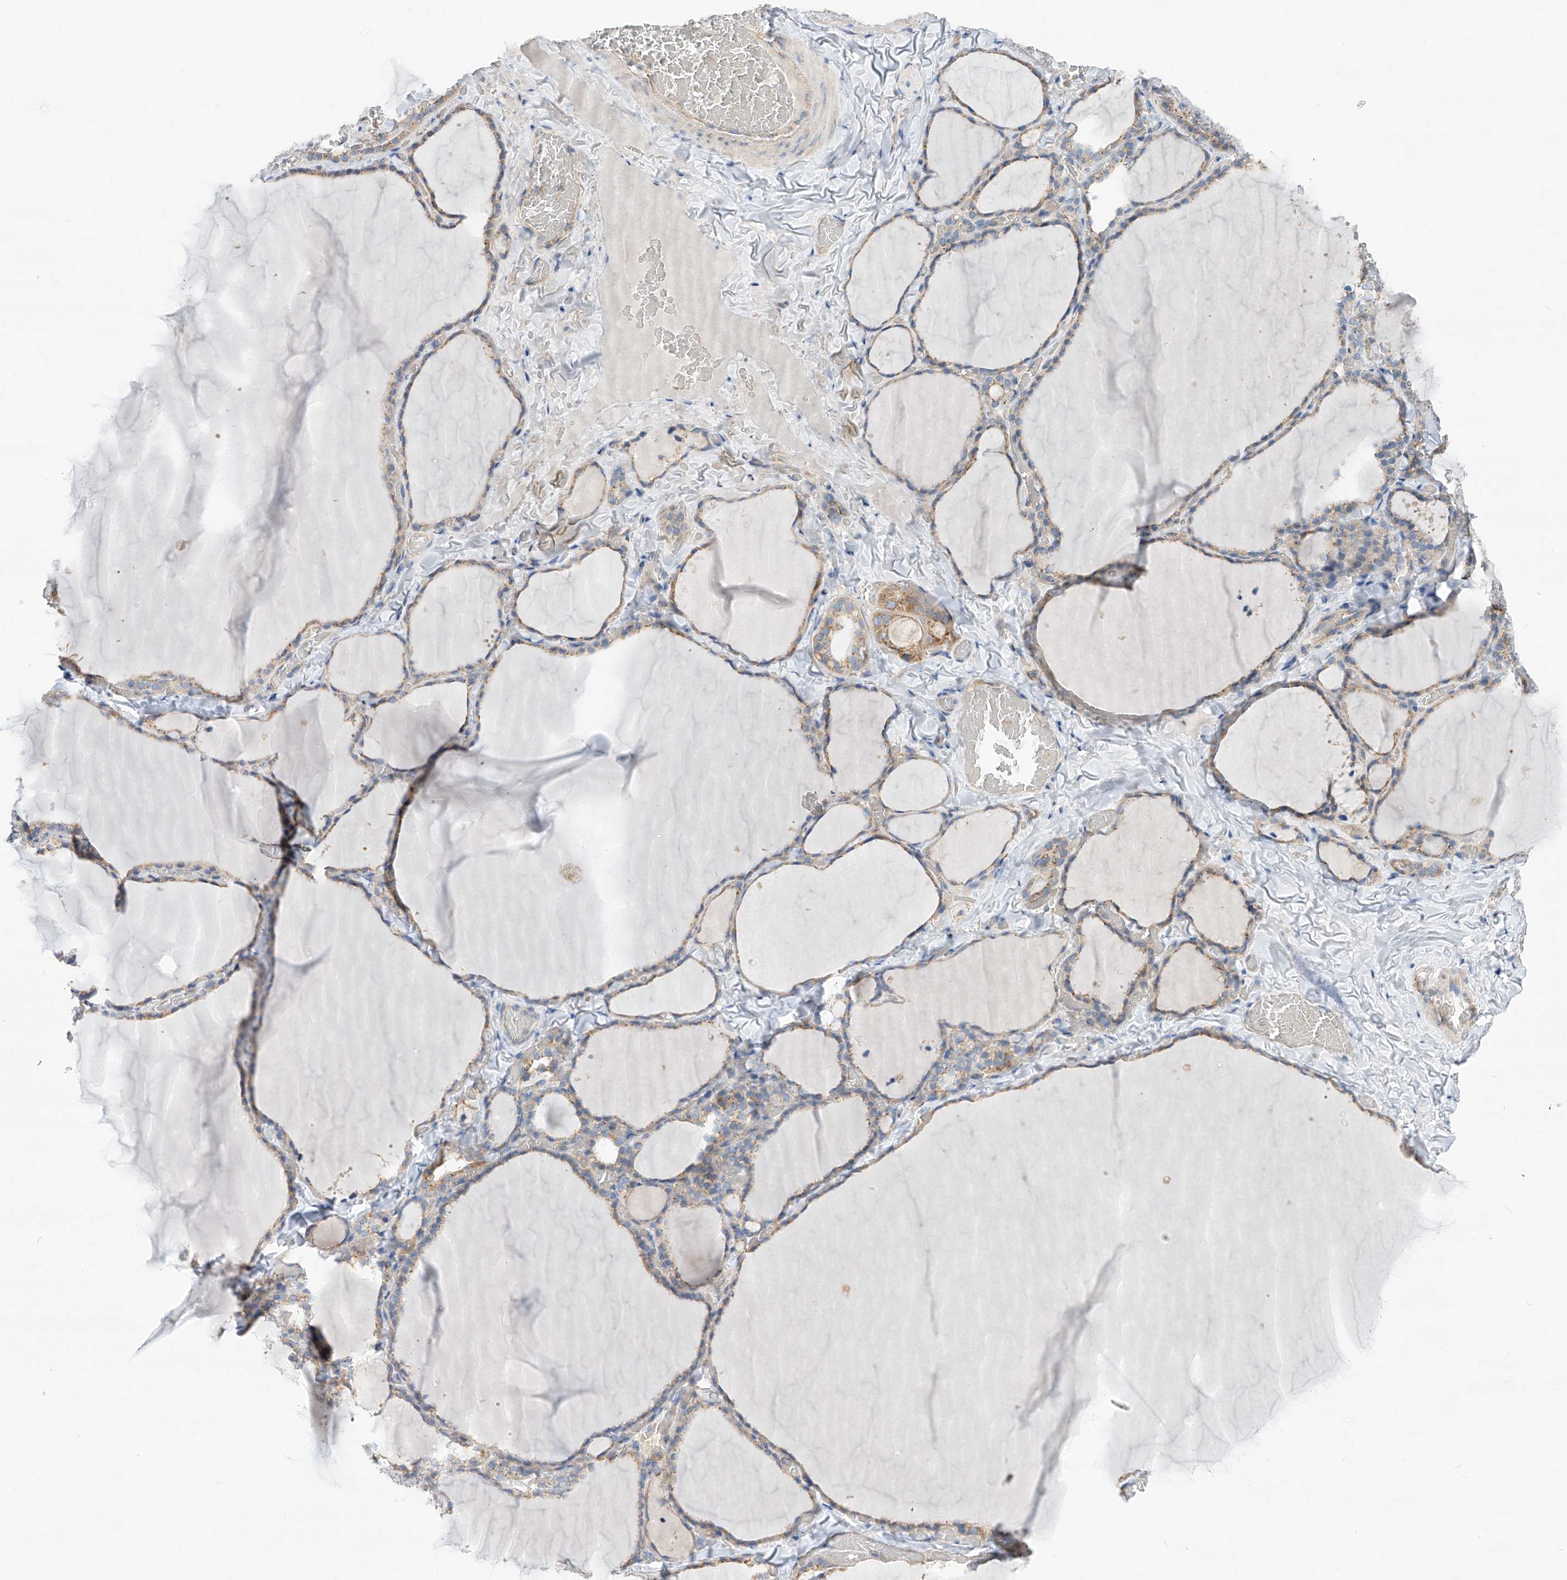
{"staining": {"intensity": "weak", "quantity": "25%-75%", "location": "cytoplasmic/membranous"}, "tissue": "thyroid gland", "cell_type": "Glandular cells", "image_type": "normal", "snomed": [{"axis": "morphology", "description": "Normal tissue, NOS"}, {"axis": "topography", "description": "Thyroid gland"}], "caption": "Immunohistochemistry staining of unremarkable thyroid gland, which exhibits low levels of weak cytoplasmic/membranous staining in approximately 25%-75% of glandular cells indicating weak cytoplasmic/membranous protein expression. The staining was performed using DAB (3,3'-diaminobenzidine) (brown) for protein detection and nuclei were counterstained in hematoxylin (blue).", "gene": "SLC22A7", "patient": {"sex": "female", "age": 22}}